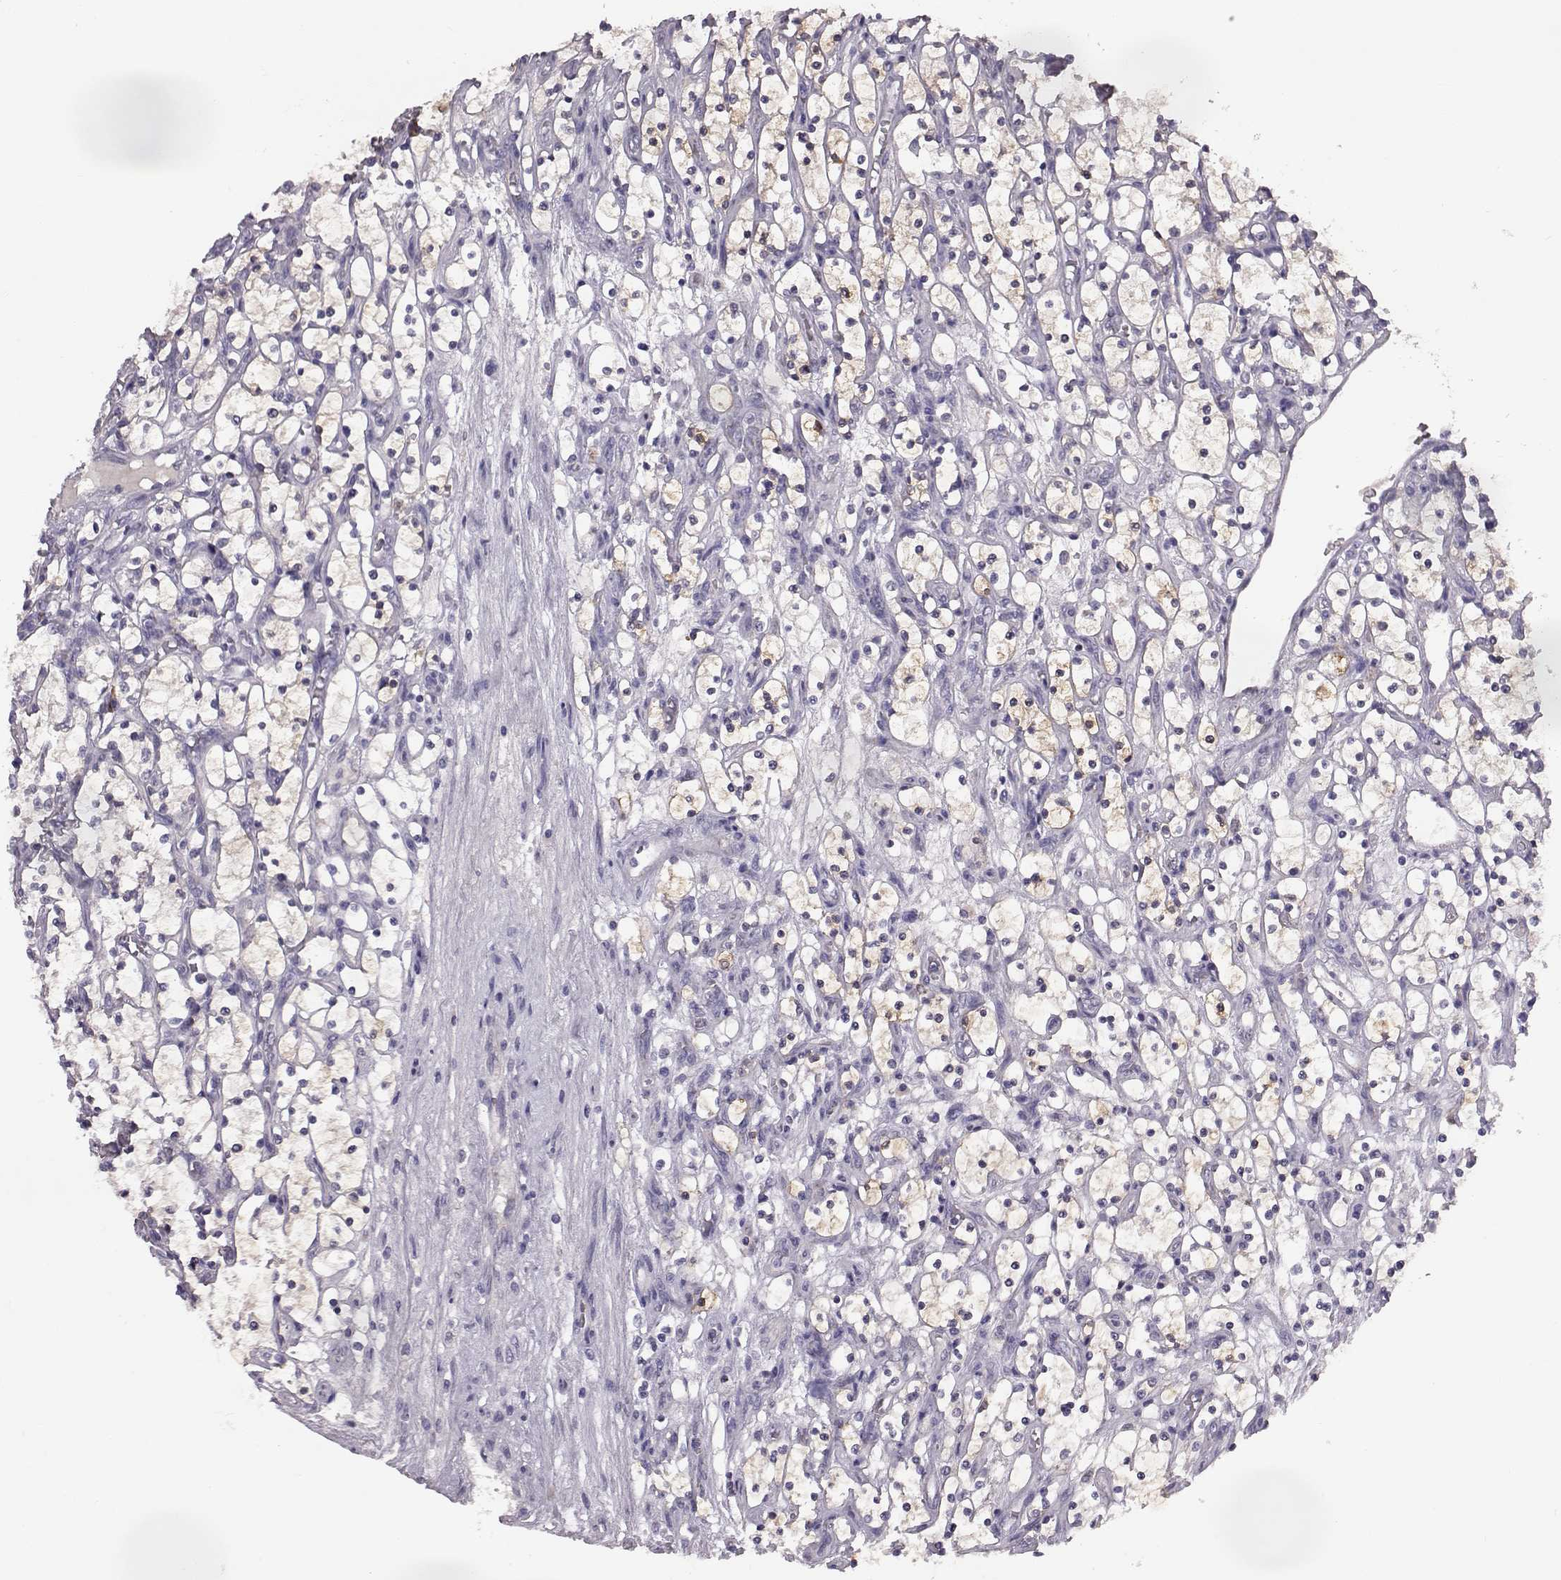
{"staining": {"intensity": "weak", "quantity": "25%-75%", "location": "cytoplasmic/membranous"}, "tissue": "renal cancer", "cell_type": "Tumor cells", "image_type": "cancer", "snomed": [{"axis": "morphology", "description": "Adenocarcinoma, NOS"}, {"axis": "topography", "description": "Kidney"}], "caption": "Protein staining shows weak cytoplasmic/membranous staining in about 25%-75% of tumor cells in renal adenocarcinoma.", "gene": "ADGRG5", "patient": {"sex": "female", "age": 69}}